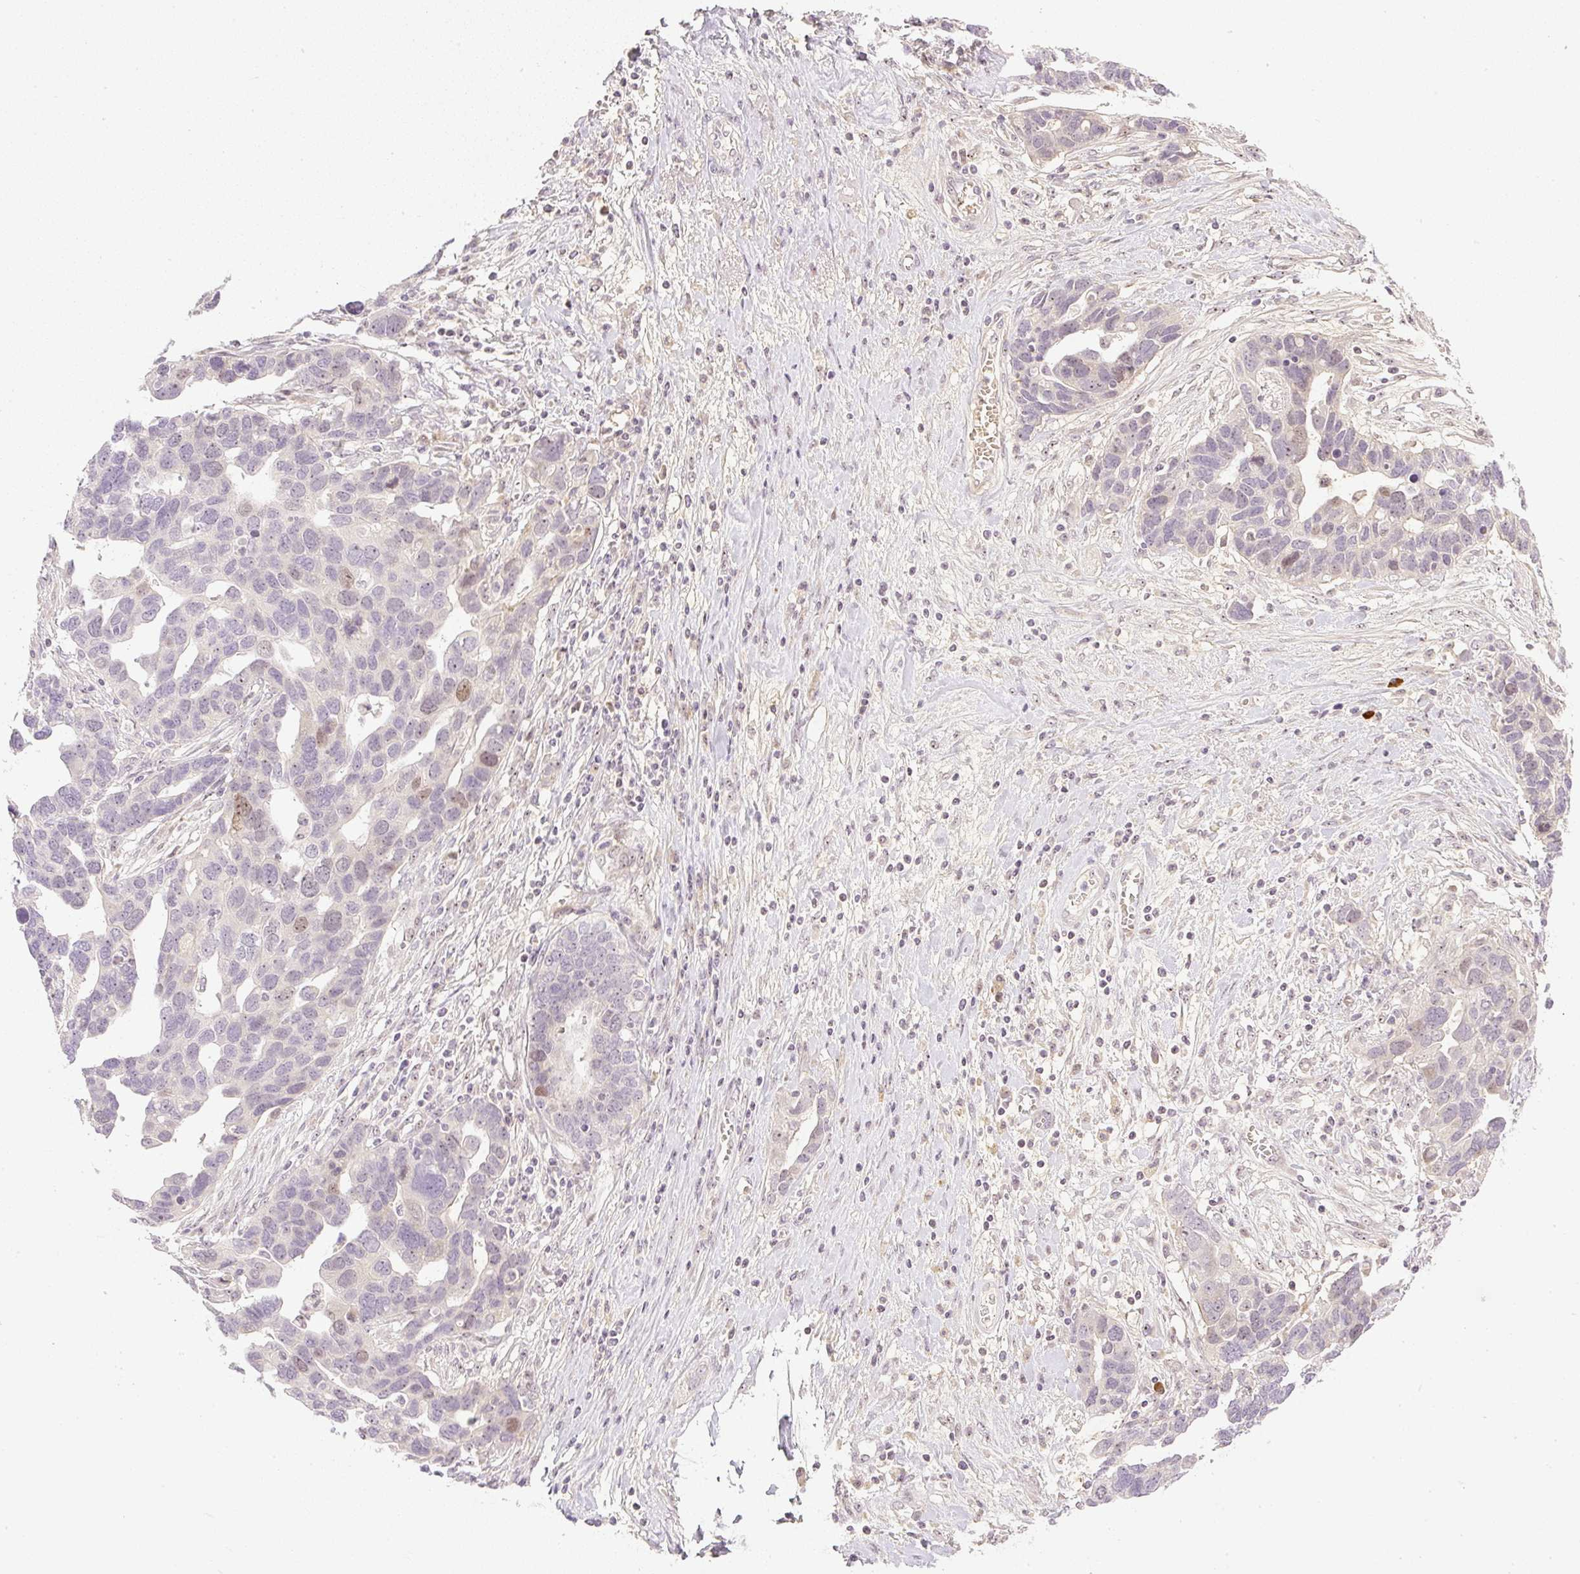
{"staining": {"intensity": "moderate", "quantity": "<25%", "location": "nuclear"}, "tissue": "ovarian cancer", "cell_type": "Tumor cells", "image_type": "cancer", "snomed": [{"axis": "morphology", "description": "Cystadenocarcinoma, serous, NOS"}, {"axis": "topography", "description": "Ovary"}], "caption": "A low amount of moderate nuclear staining is present in about <25% of tumor cells in serous cystadenocarcinoma (ovarian) tissue. The staining was performed using DAB, with brown indicating positive protein expression. Nuclei are stained blue with hematoxylin.", "gene": "AAR2", "patient": {"sex": "female", "age": 54}}